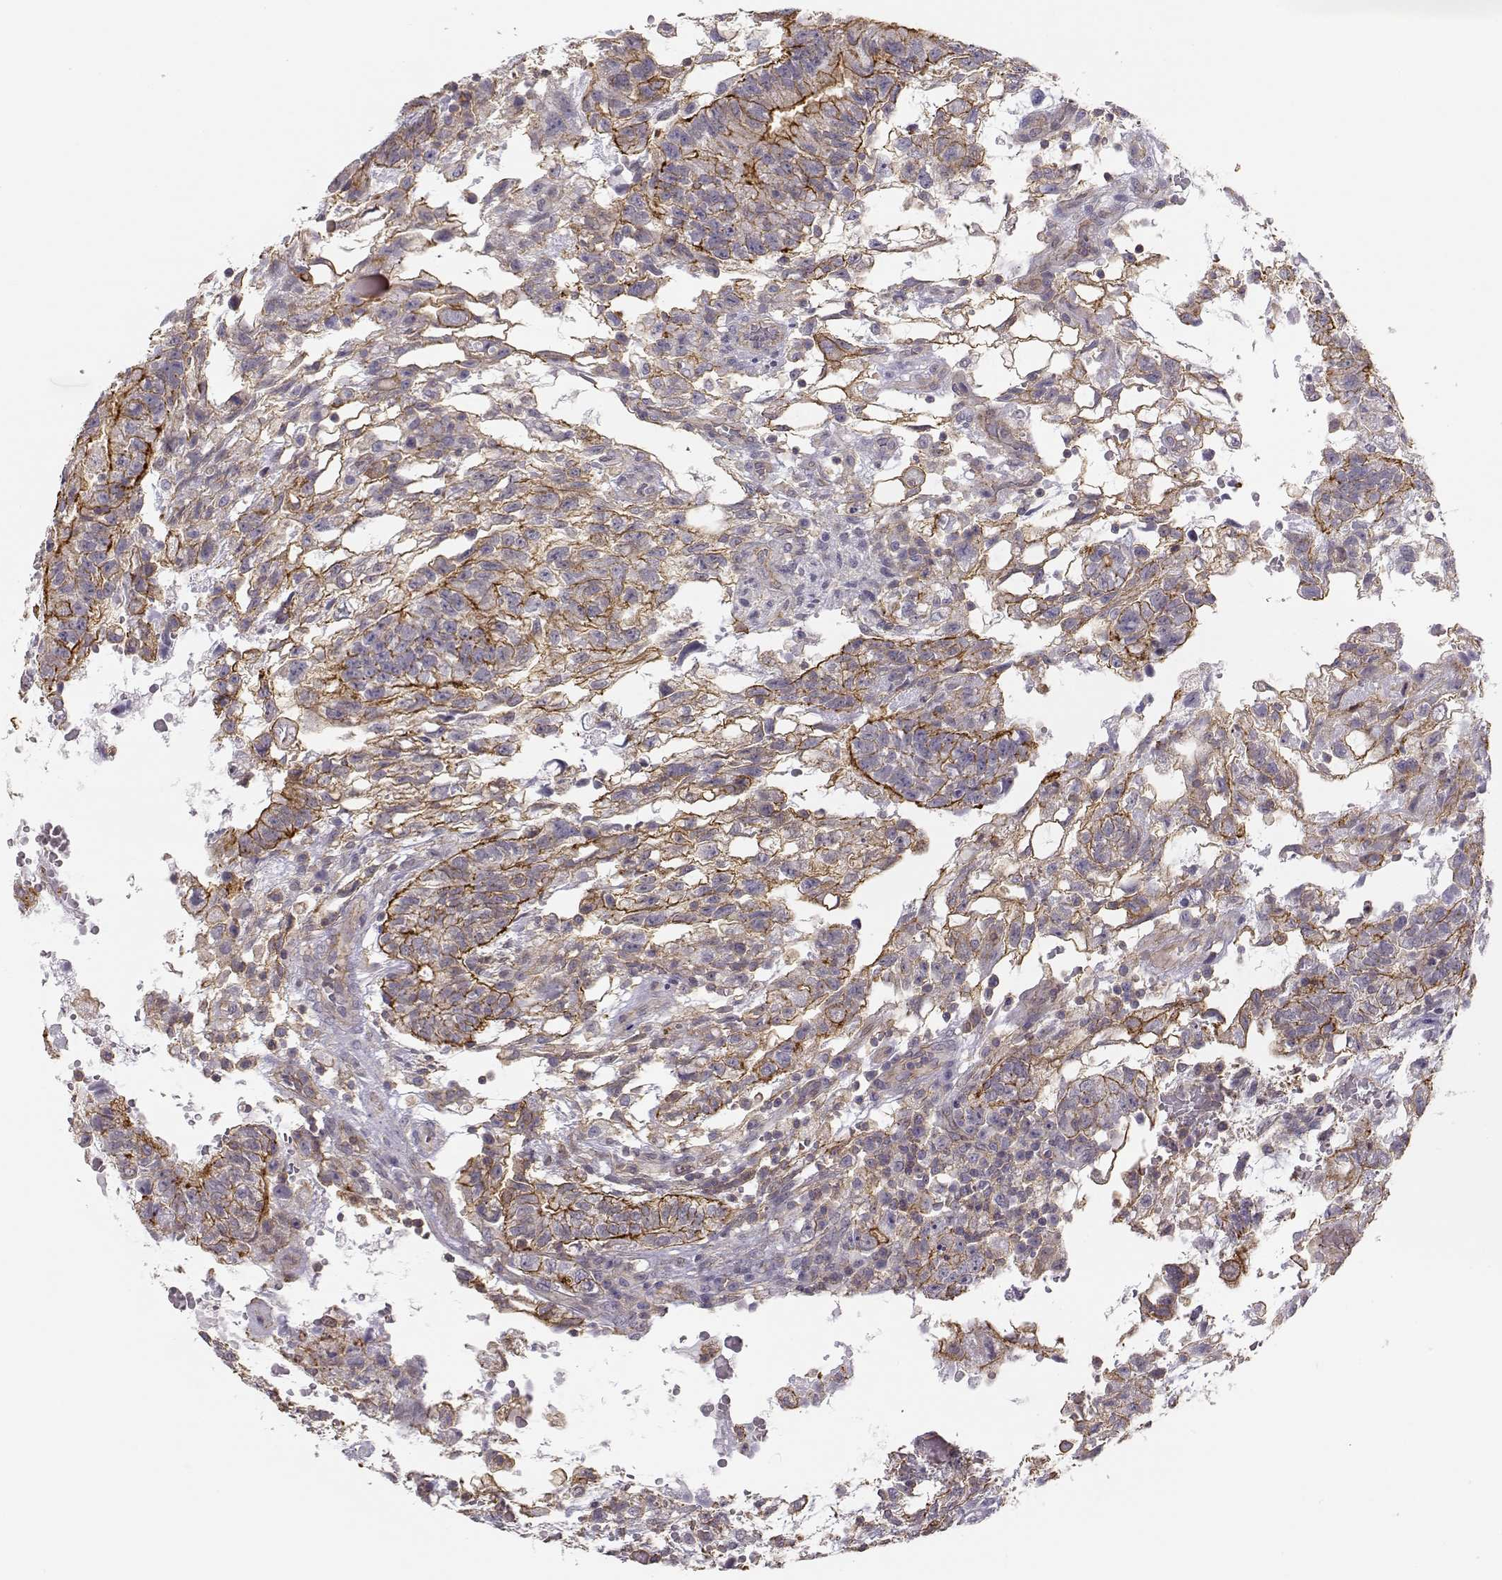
{"staining": {"intensity": "strong", "quantity": "25%-75%", "location": "cytoplasmic/membranous"}, "tissue": "testis cancer", "cell_type": "Tumor cells", "image_type": "cancer", "snomed": [{"axis": "morphology", "description": "Carcinoma, Embryonal, NOS"}, {"axis": "topography", "description": "Testis"}], "caption": "Brown immunohistochemical staining in embryonal carcinoma (testis) shows strong cytoplasmic/membranous positivity in about 25%-75% of tumor cells.", "gene": "DAPL1", "patient": {"sex": "male", "age": 32}}